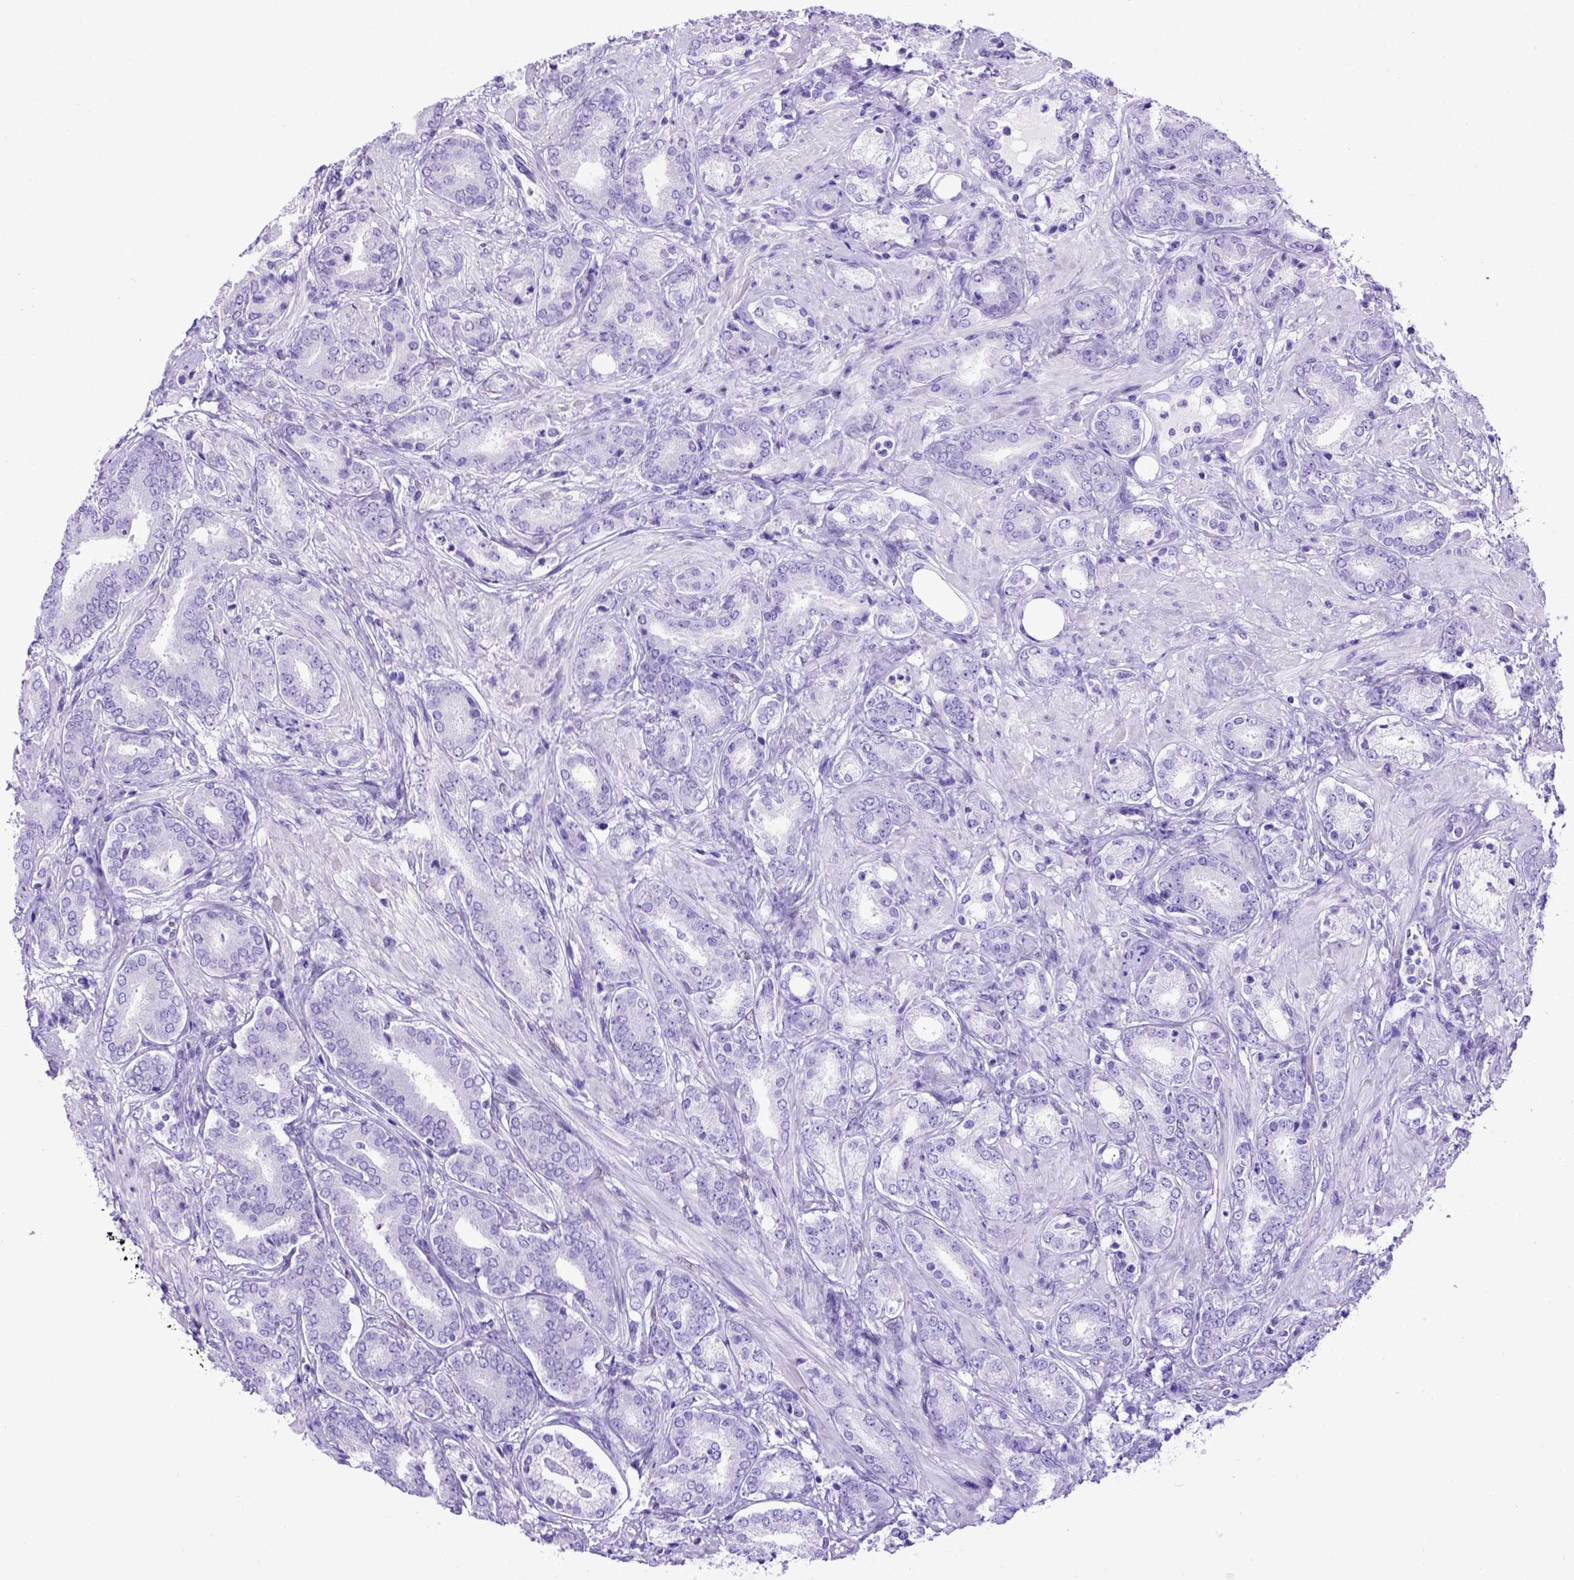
{"staining": {"intensity": "negative", "quantity": "none", "location": "none"}, "tissue": "prostate cancer", "cell_type": "Tumor cells", "image_type": "cancer", "snomed": [{"axis": "morphology", "description": "Adenocarcinoma, High grade"}, {"axis": "topography", "description": "Prostate"}], "caption": "High magnification brightfield microscopy of high-grade adenocarcinoma (prostate) stained with DAB (brown) and counterstained with hematoxylin (blue): tumor cells show no significant staining. Brightfield microscopy of IHC stained with DAB (brown) and hematoxylin (blue), captured at high magnification.", "gene": "MEOX2", "patient": {"sex": "male", "age": 56}}